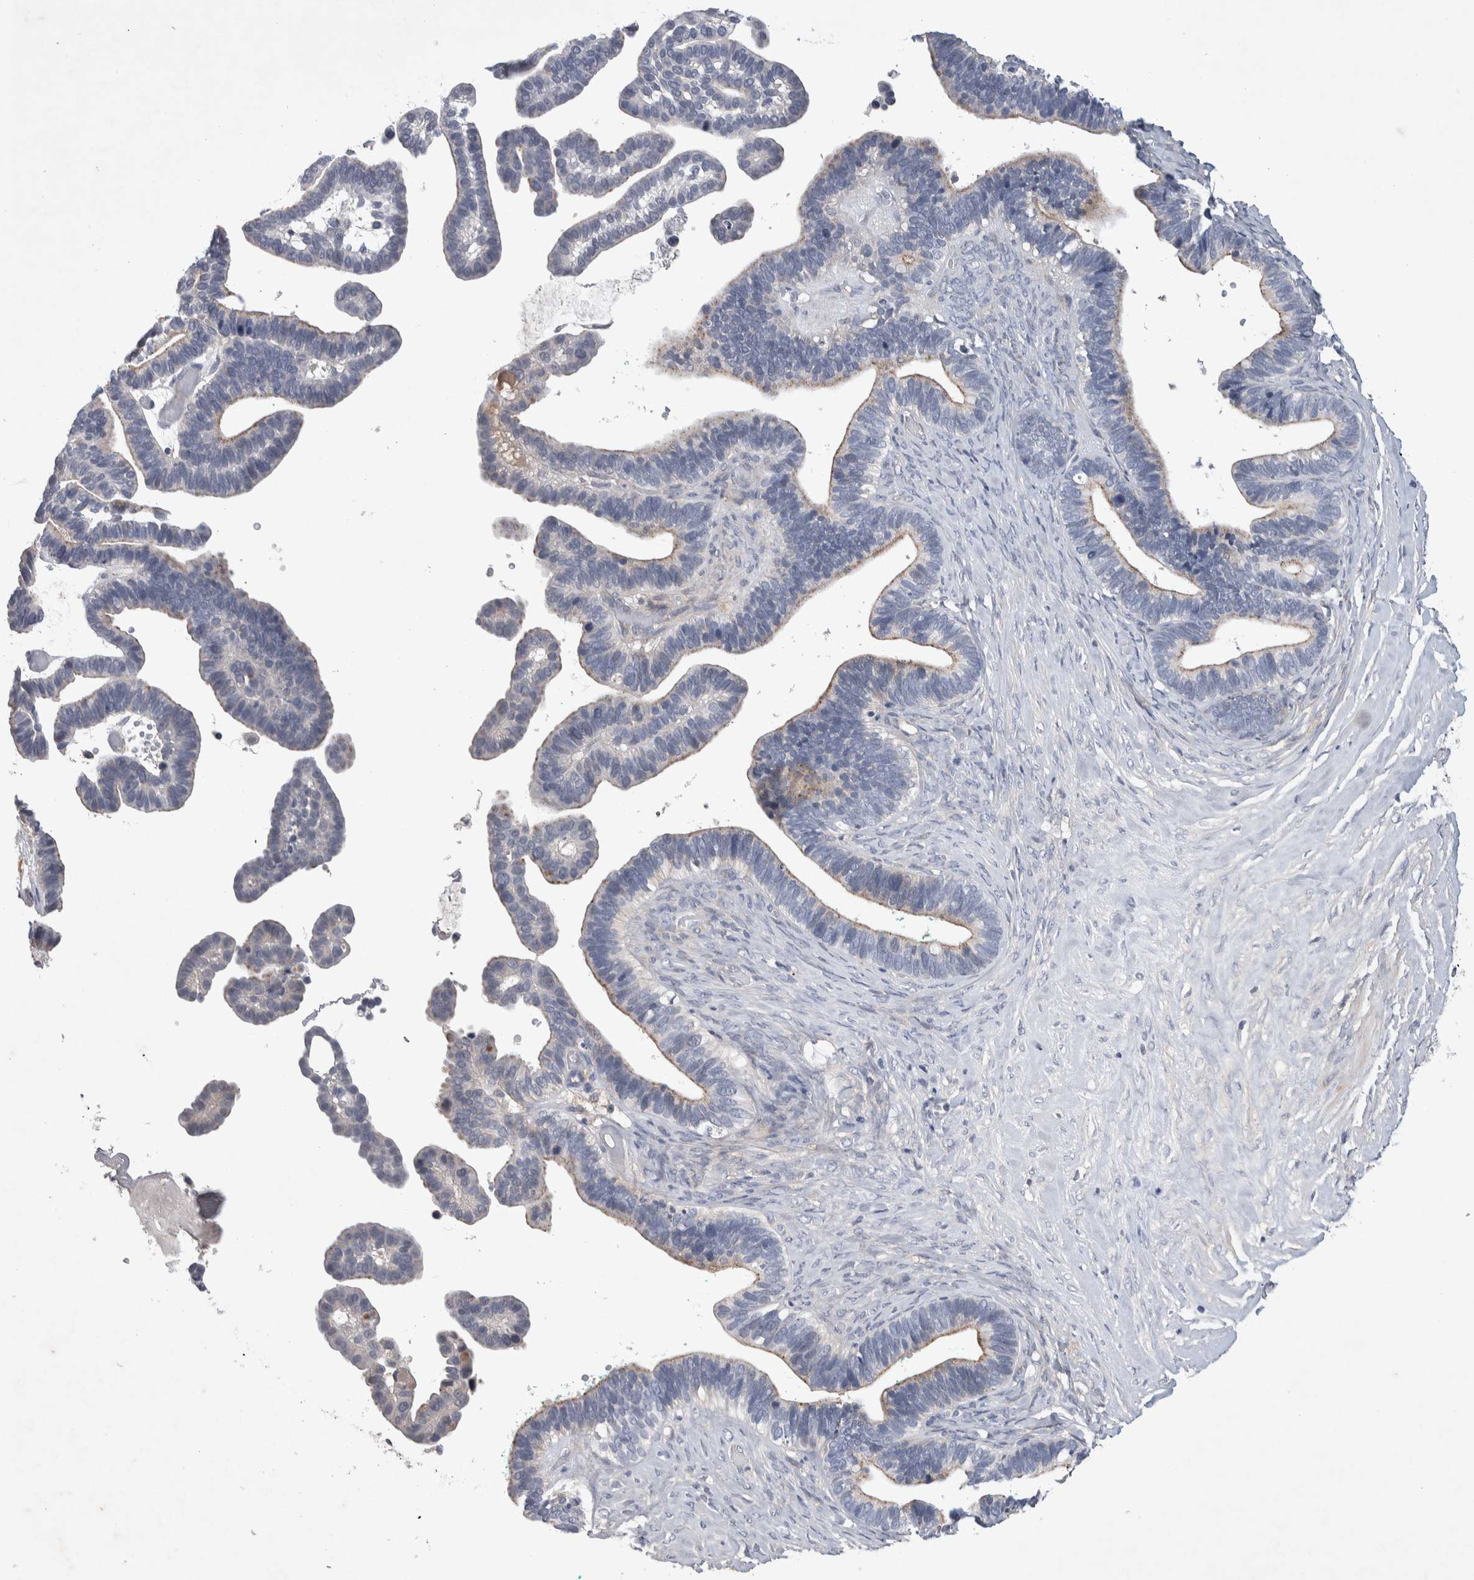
{"staining": {"intensity": "negative", "quantity": "none", "location": "none"}, "tissue": "ovarian cancer", "cell_type": "Tumor cells", "image_type": "cancer", "snomed": [{"axis": "morphology", "description": "Cystadenocarcinoma, serous, NOS"}, {"axis": "topography", "description": "Ovary"}], "caption": "Histopathology image shows no protein expression in tumor cells of serous cystadenocarcinoma (ovarian) tissue. The staining was performed using DAB to visualize the protein expression in brown, while the nuclei were stained in blue with hematoxylin (Magnification: 20x).", "gene": "CEP131", "patient": {"sex": "female", "age": 56}}